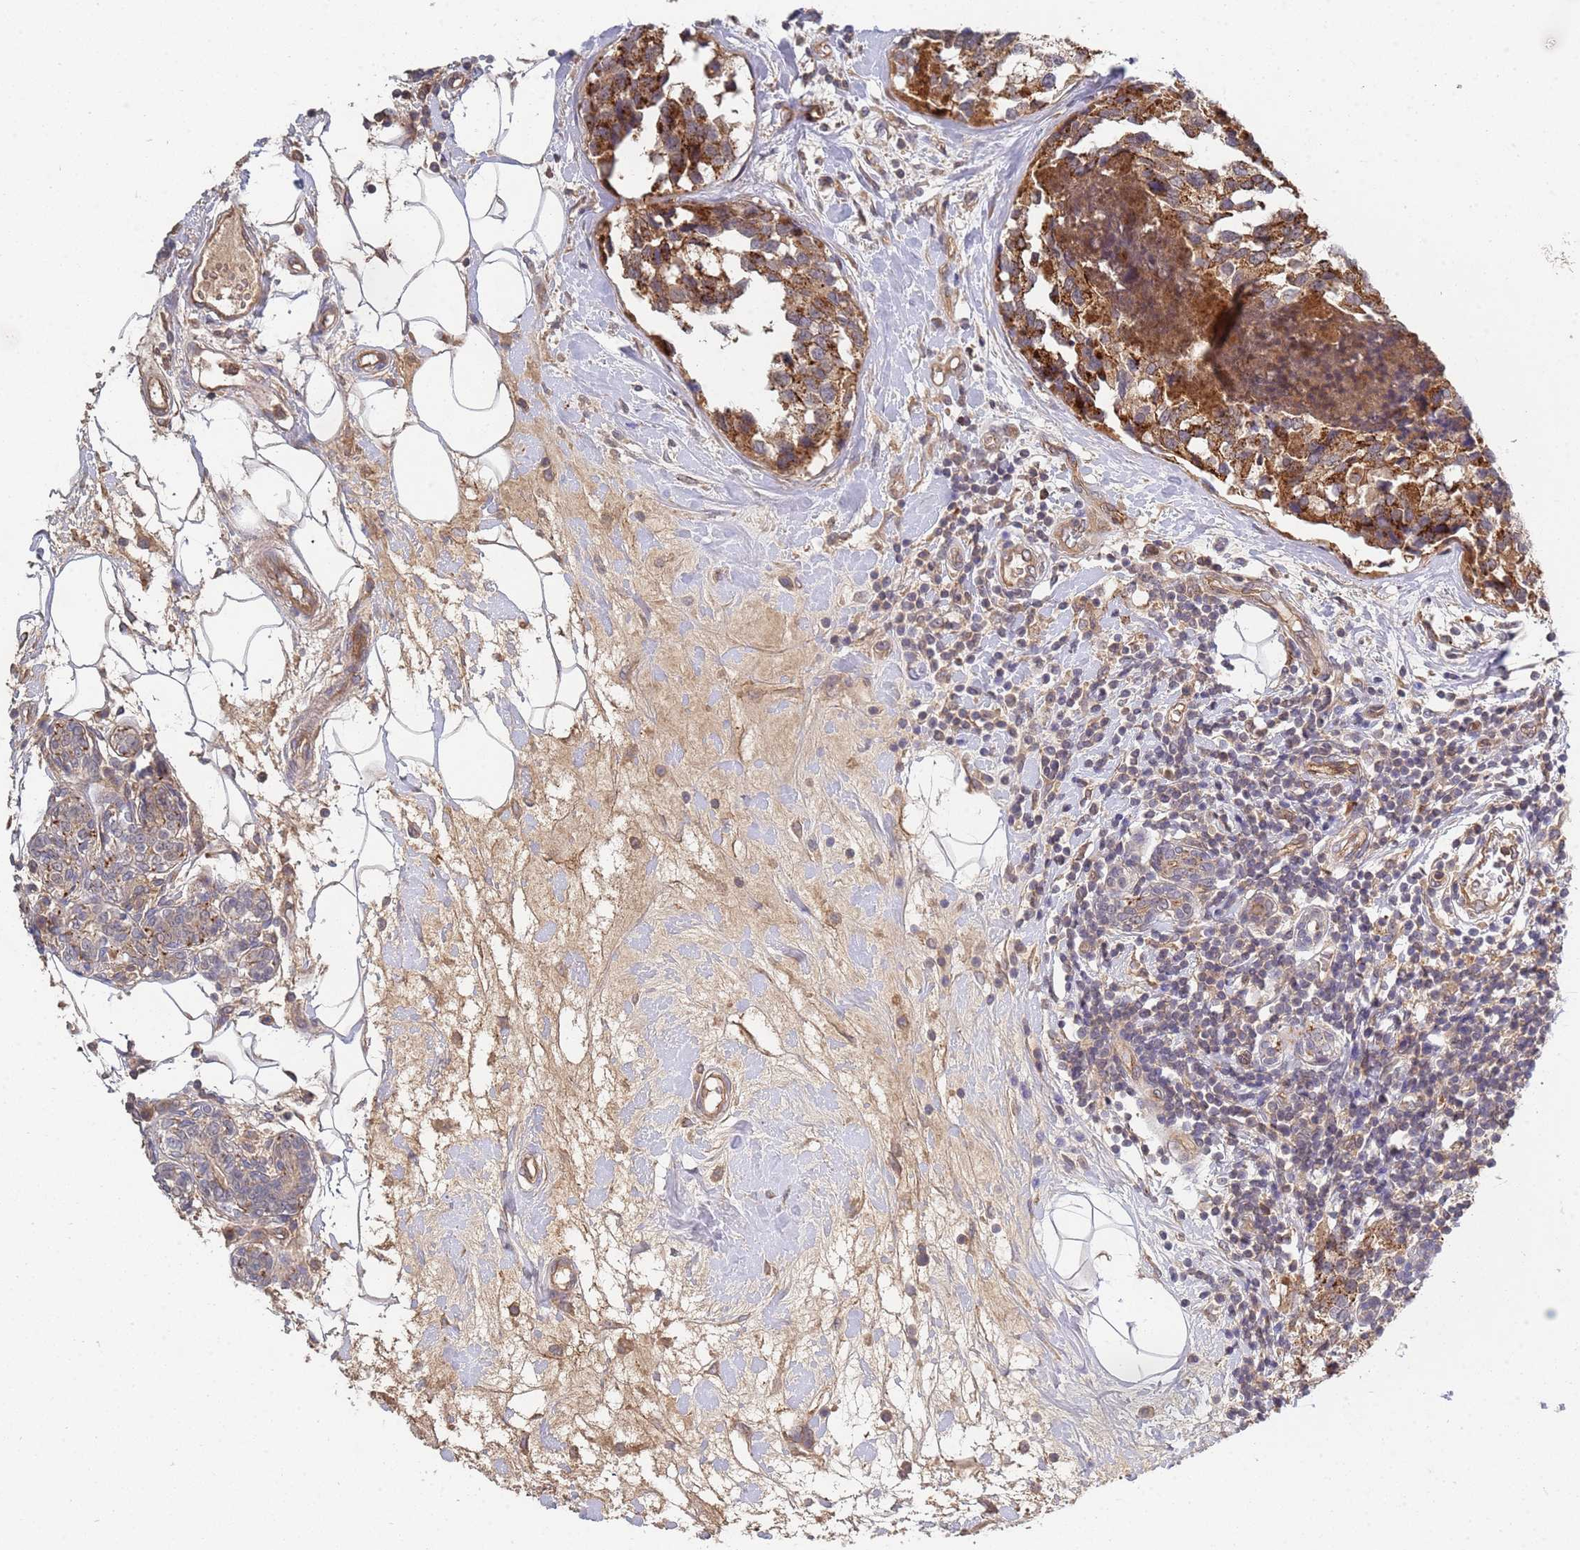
{"staining": {"intensity": "moderate", "quantity": ">75%", "location": "cytoplasmic/membranous"}, "tissue": "breast cancer", "cell_type": "Tumor cells", "image_type": "cancer", "snomed": [{"axis": "morphology", "description": "Lobular carcinoma"}, {"axis": "topography", "description": "Breast"}], "caption": "Lobular carcinoma (breast) stained with immunohistochemistry exhibits moderate cytoplasmic/membranous positivity in approximately >75% of tumor cells.", "gene": "ABCB6", "patient": {"sex": "female", "age": 59}}